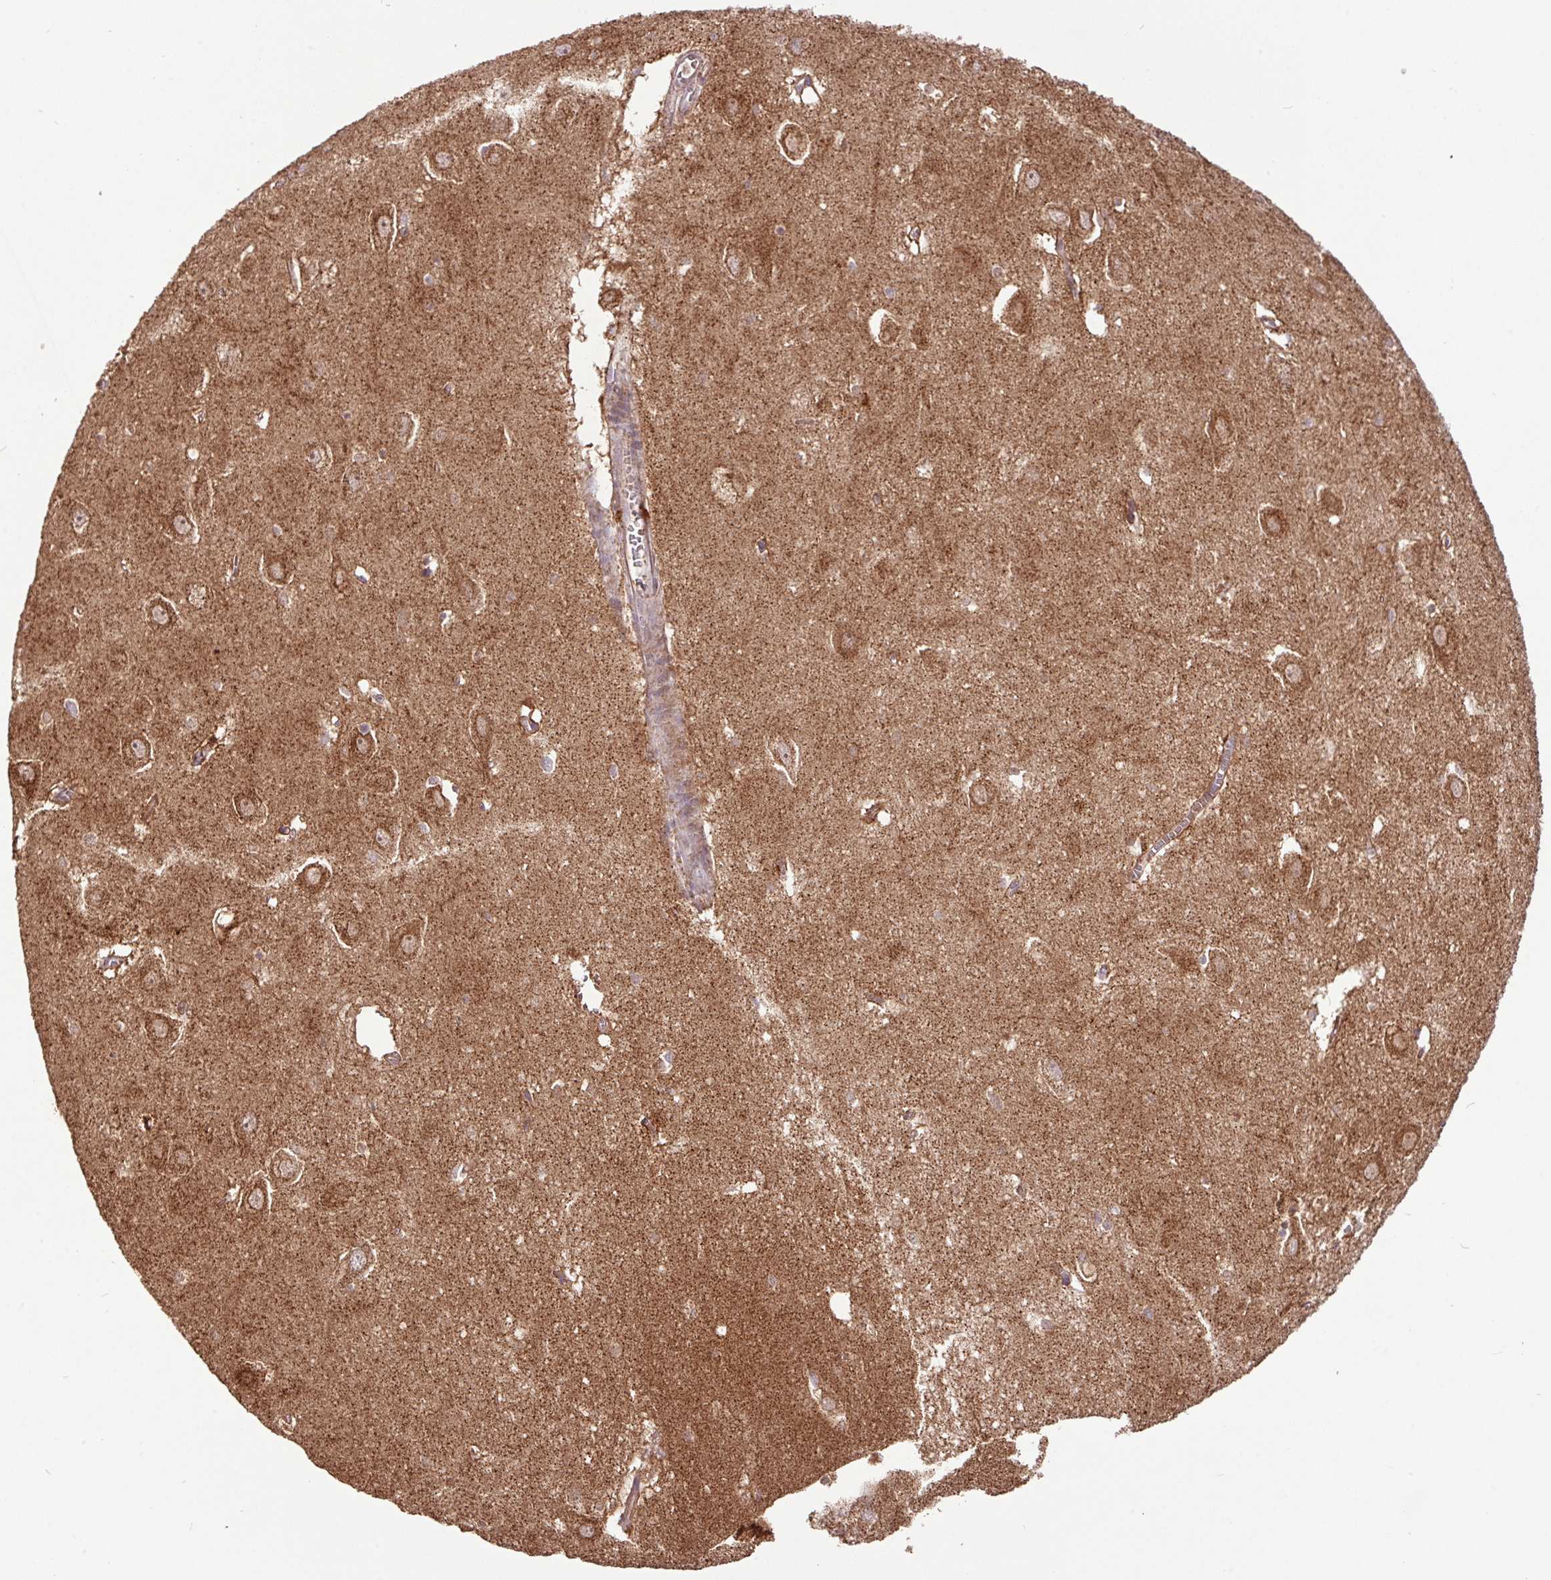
{"staining": {"intensity": "weak", "quantity": "25%-75%", "location": "cytoplasmic/membranous"}, "tissue": "hippocampus", "cell_type": "Glial cells", "image_type": "normal", "snomed": [{"axis": "morphology", "description": "Normal tissue, NOS"}, {"axis": "topography", "description": "Hippocampus"}], "caption": "High-power microscopy captured an IHC photomicrograph of normal hippocampus, revealing weak cytoplasmic/membranous staining in approximately 25%-75% of glial cells.", "gene": "YPEL1", "patient": {"sex": "female", "age": 64}}